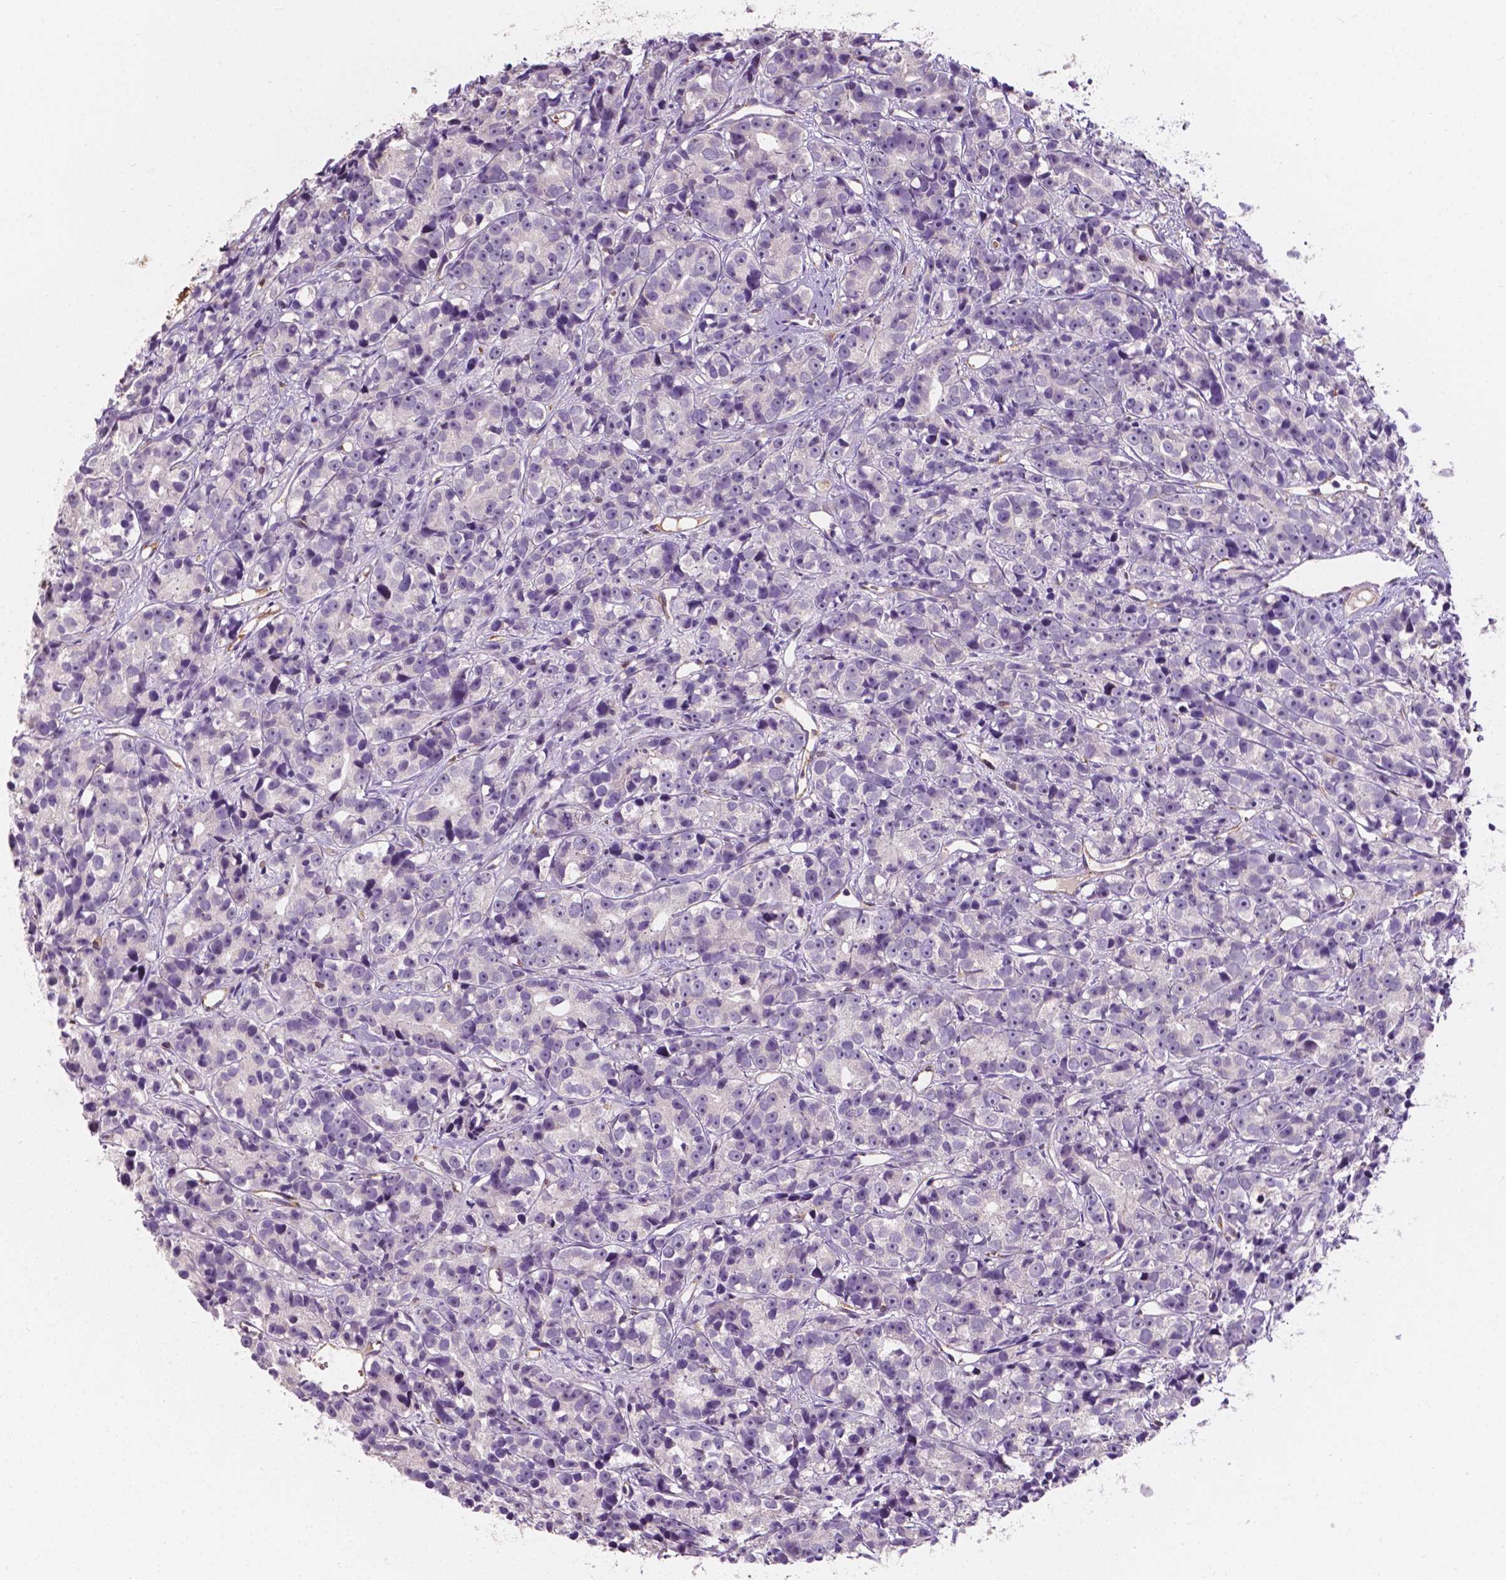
{"staining": {"intensity": "negative", "quantity": "none", "location": "none"}, "tissue": "prostate cancer", "cell_type": "Tumor cells", "image_type": "cancer", "snomed": [{"axis": "morphology", "description": "Adenocarcinoma, High grade"}, {"axis": "topography", "description": "Prostate"}], "caption": "Image shows no protein positivity in tumor cells of prostate high-grade adenocarcinoma tissue. Nuclei are stained in blue.", "gene": "SLC22A4", "patient": {"sex": "male", "age": 77}}